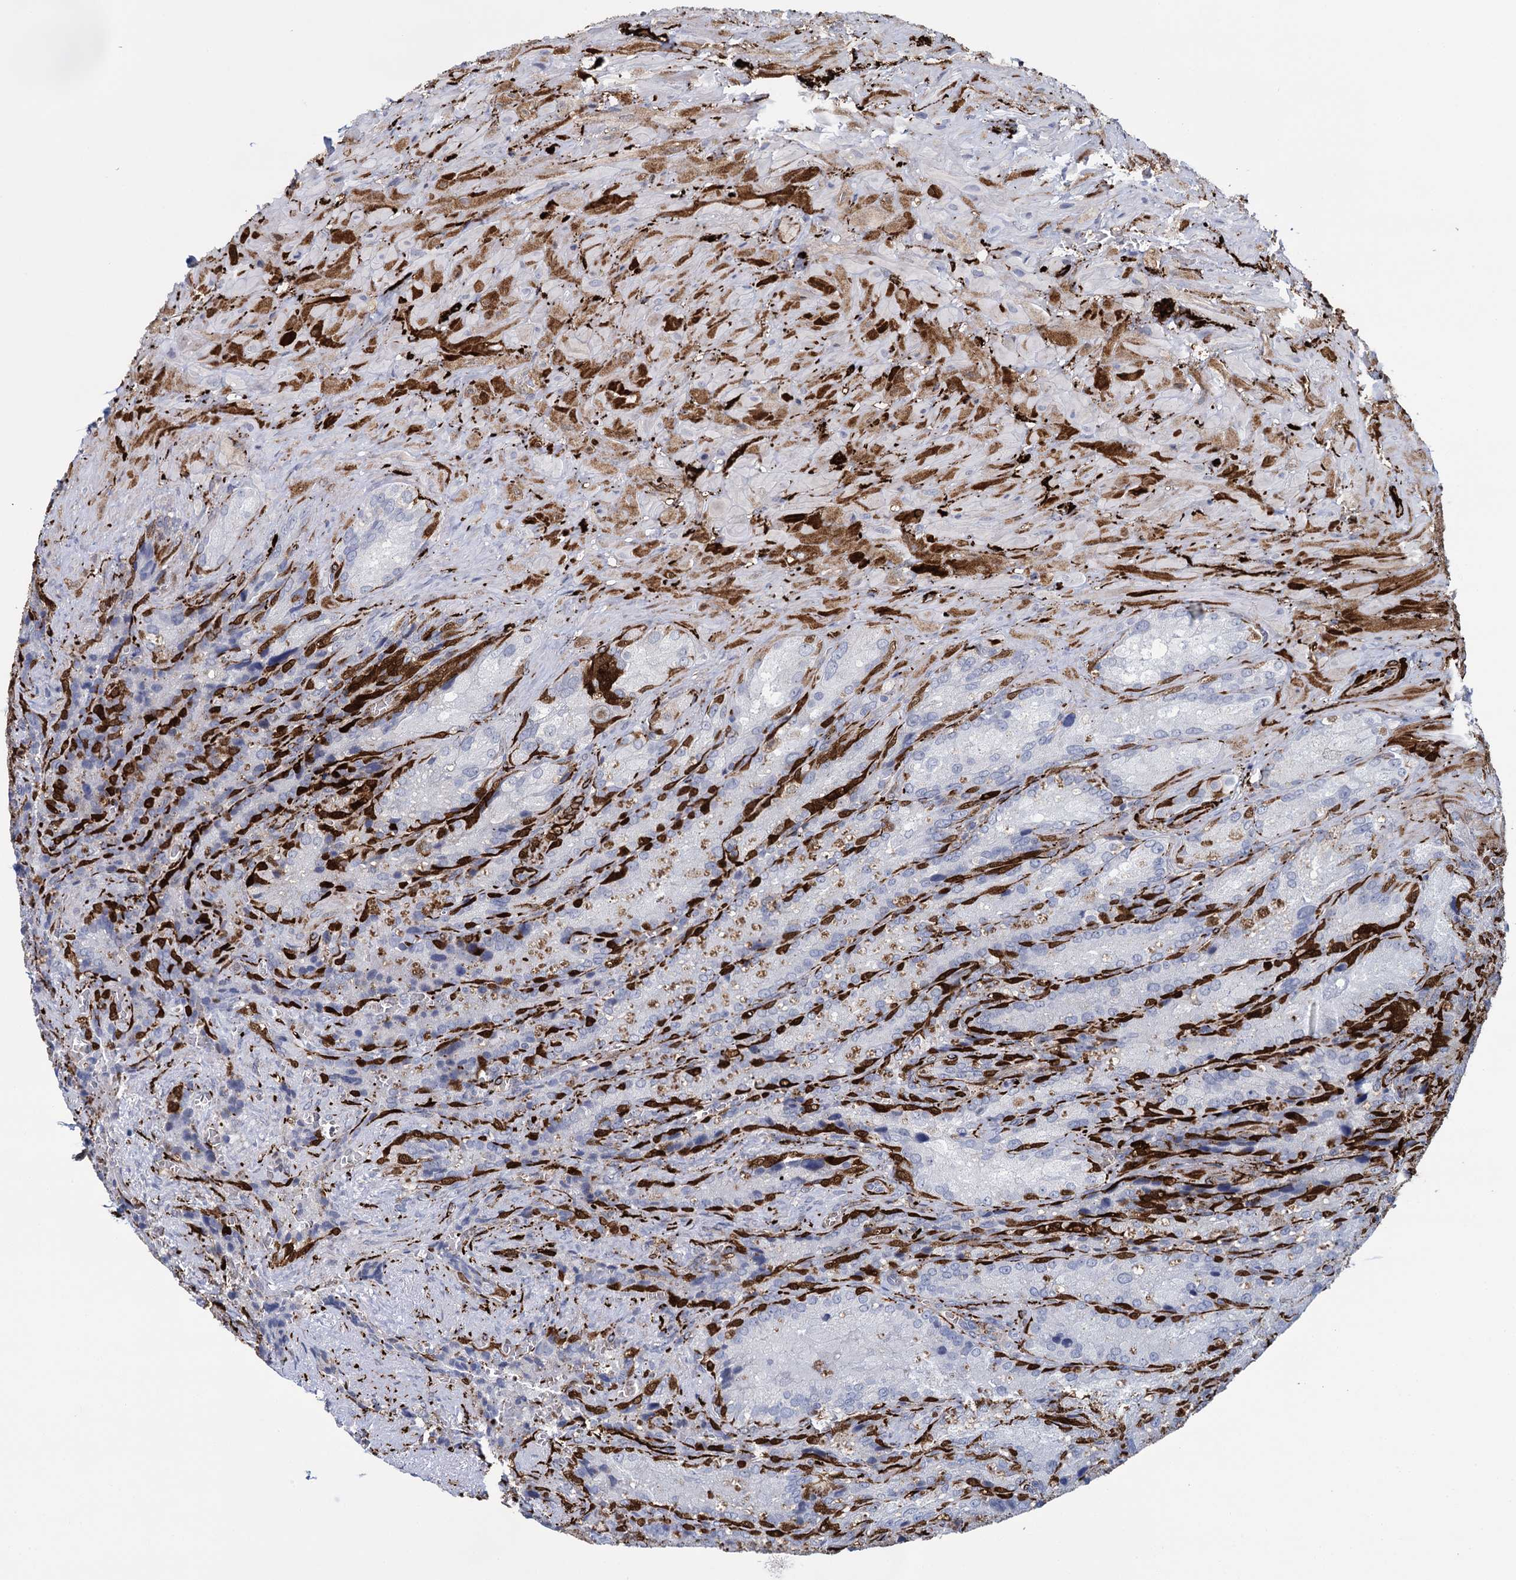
{"staining": {"intensity": "strong", "quantity": "25%-75%", "location": "cytoplasmic/membranous,nuclear"}, "tissue": "seminal vesicle", "cell_type": "Glandular cells", "image_type": "normal", "snomed": [{"axis": "morphology", "description": "Normal tissue, NOS"}, {"axis": "topography", "description": "Seminal veicle"}], "caption": "Immunohistochemistry (IHC) histopathology image of unremarkable human seminal vesicle stained for a protein (brown), which displays high levels of strong cytoplasmic/membranous,nuclear positivity in about 25%-75% of glandular cells.", "gene": "SNCG", "patient": {"sex": "male", "age": 62}}